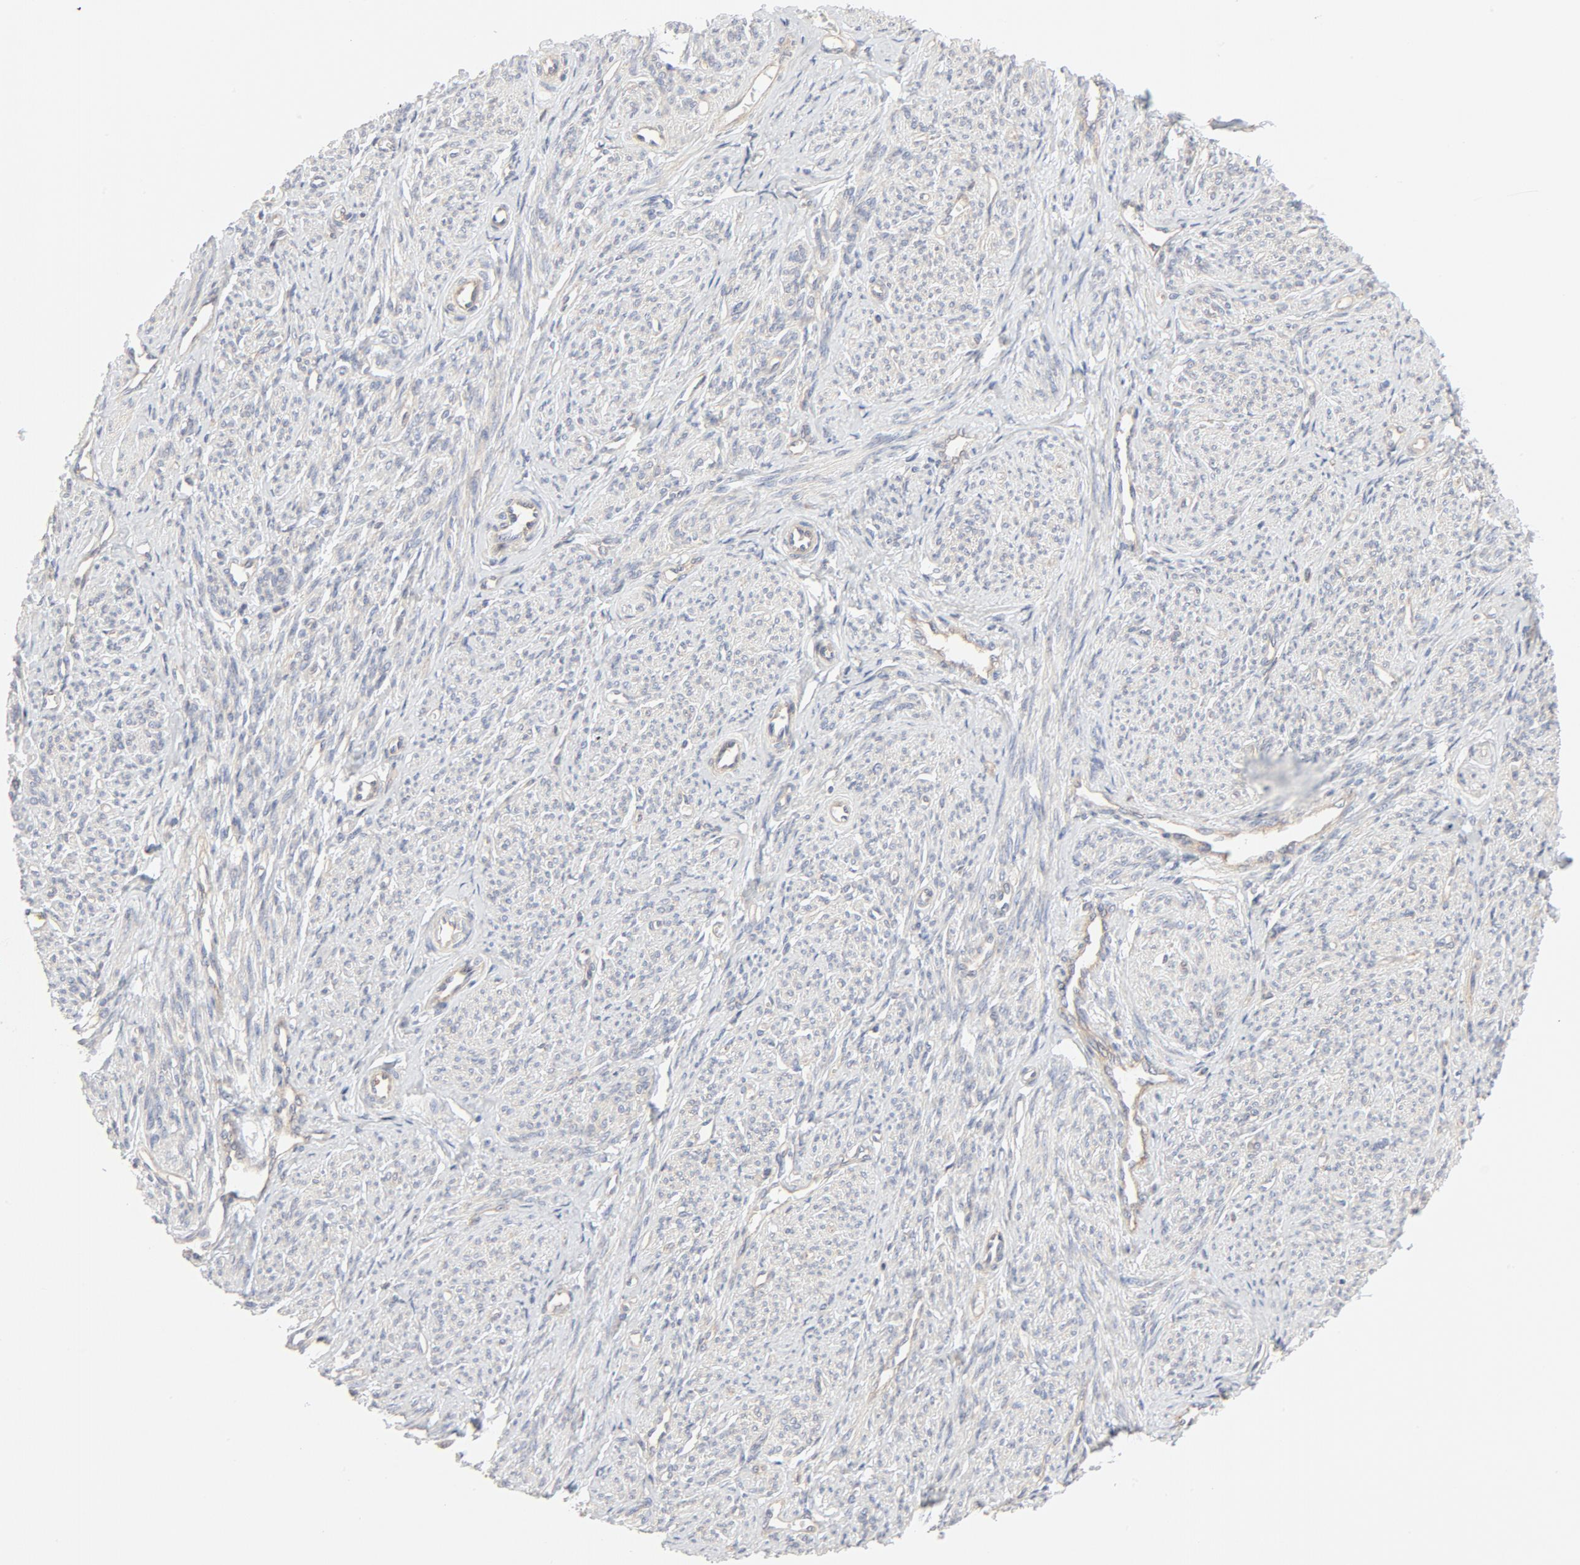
{"staining": {"intensity": "negative", "quantity": "none", "location": "none"}, "tissue": "smooth muscle", "cell_type": "Smooth muscle cells", "image_type": "normal", "snomed": [{"axis": "morphology", "description": "Normal tissue, NOS"}, {"axis": "topography", "description": "Smooth muscle"}], "caption": "Protein analysis of benign smooth muscle demonstrates no significant positivity in smooth muscle cells.", "gene": "RABEP1", "patient": {"sex": "female", "age": 65}}